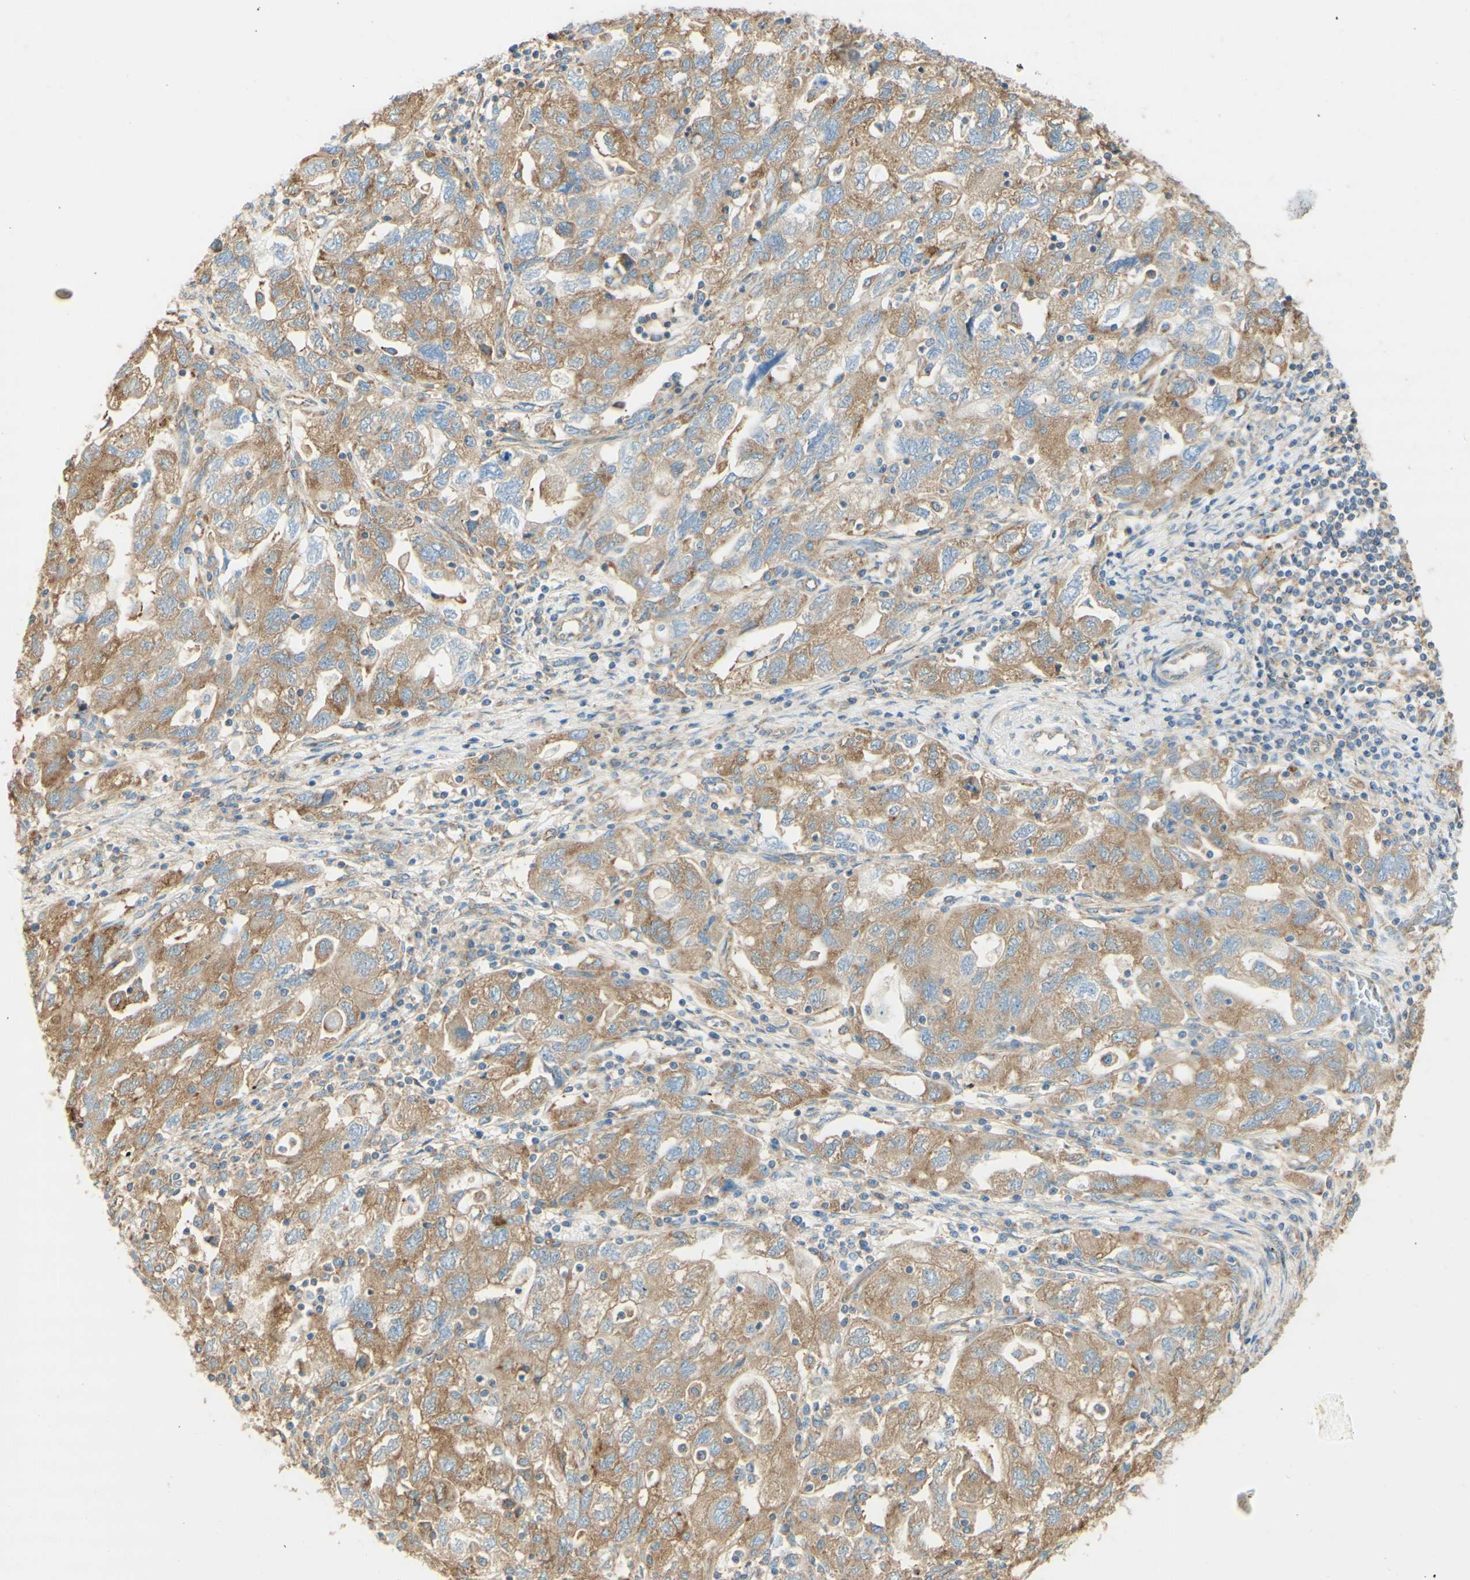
{"staining": {"intensity": "moderate", "quantity": "25%-75%", "location": "cytoplasmic/membranous"}, "tissue": "ovarian cancer", "cell_type": "Tumor cells", "image_type": "cancer", "snomed": [{"axis": "morphology", "description": "Carcinoma, NOS"}, {"axis": "morphology", "description": "Cystadenocarcinoma, serous, NOS"}, {"axis": "topography", "description": "Ovary"}], "caption": "The histopathology image demonstrates immunohistochemical staining of ovarian serous cystadenocarcinoma. There is moderate cytoplasmic/membranous expression is identified in approximately 25%-75% of tumor cells. The protein of interest is stained brown, and the nuclei are stained in blue (DAB IHC with brightfield microscopy, high magnification).", "gene": "CLTC", "patient": {"sex": "female", "age": 69}}